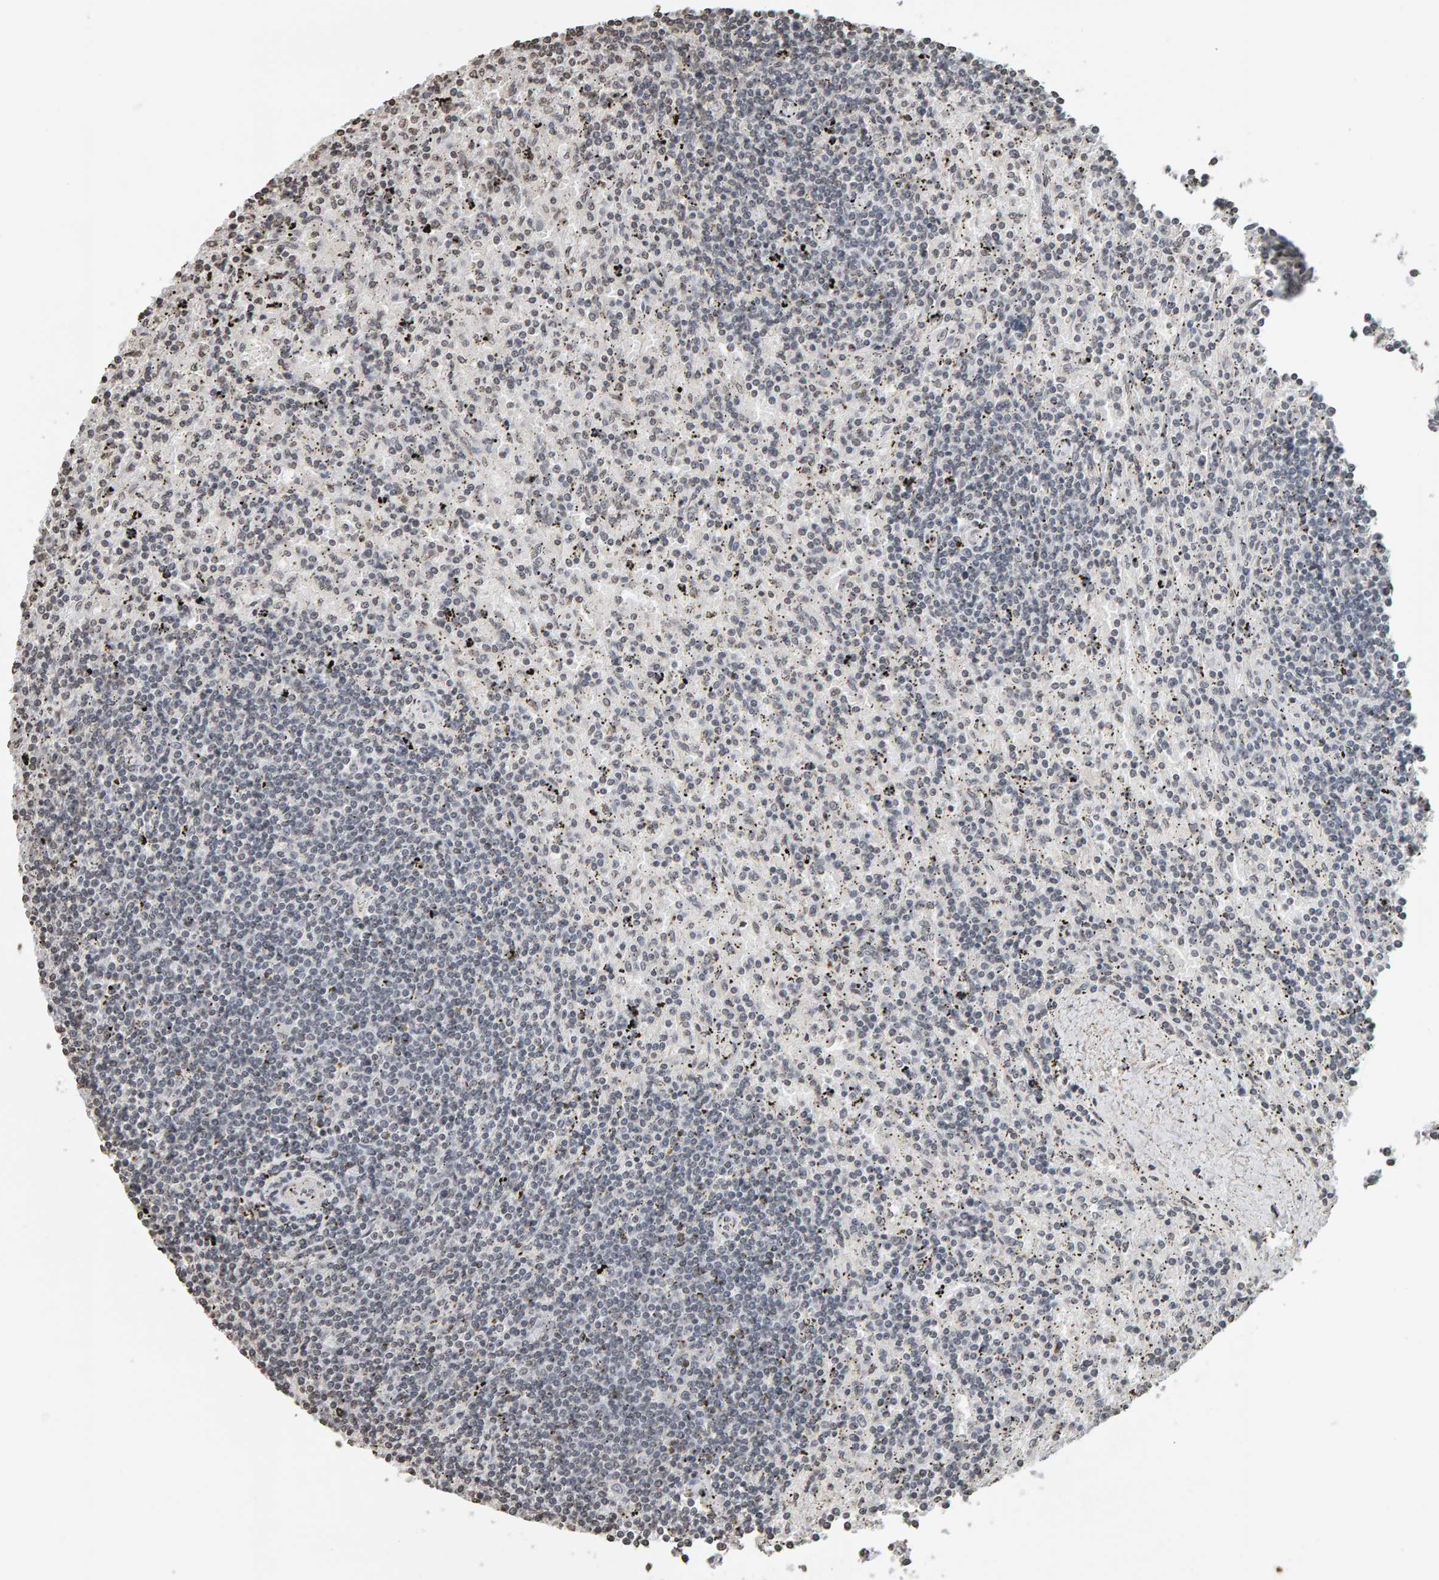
{"staining": {"intensity": "negative", "quantity": "none", "location": "none"}, "tissue": "lymphoma", "cell_type": "Tumor cells", "image_type": "cancer", "snomed": [{"axis": "morphology", "description": "Malignant lymphoma, non-Hodgkin's type, Low grade"}, {"axis": "topography", "description": "Spleen"}], "caption": "Human malignant lymphoma, non-Hodgkin's type (low-grade) stained for a protein using immunohistochemistry shows no expression in tumor cells.", "gene": "AFF4", "patient": {"sex": "male", "age": 76}}